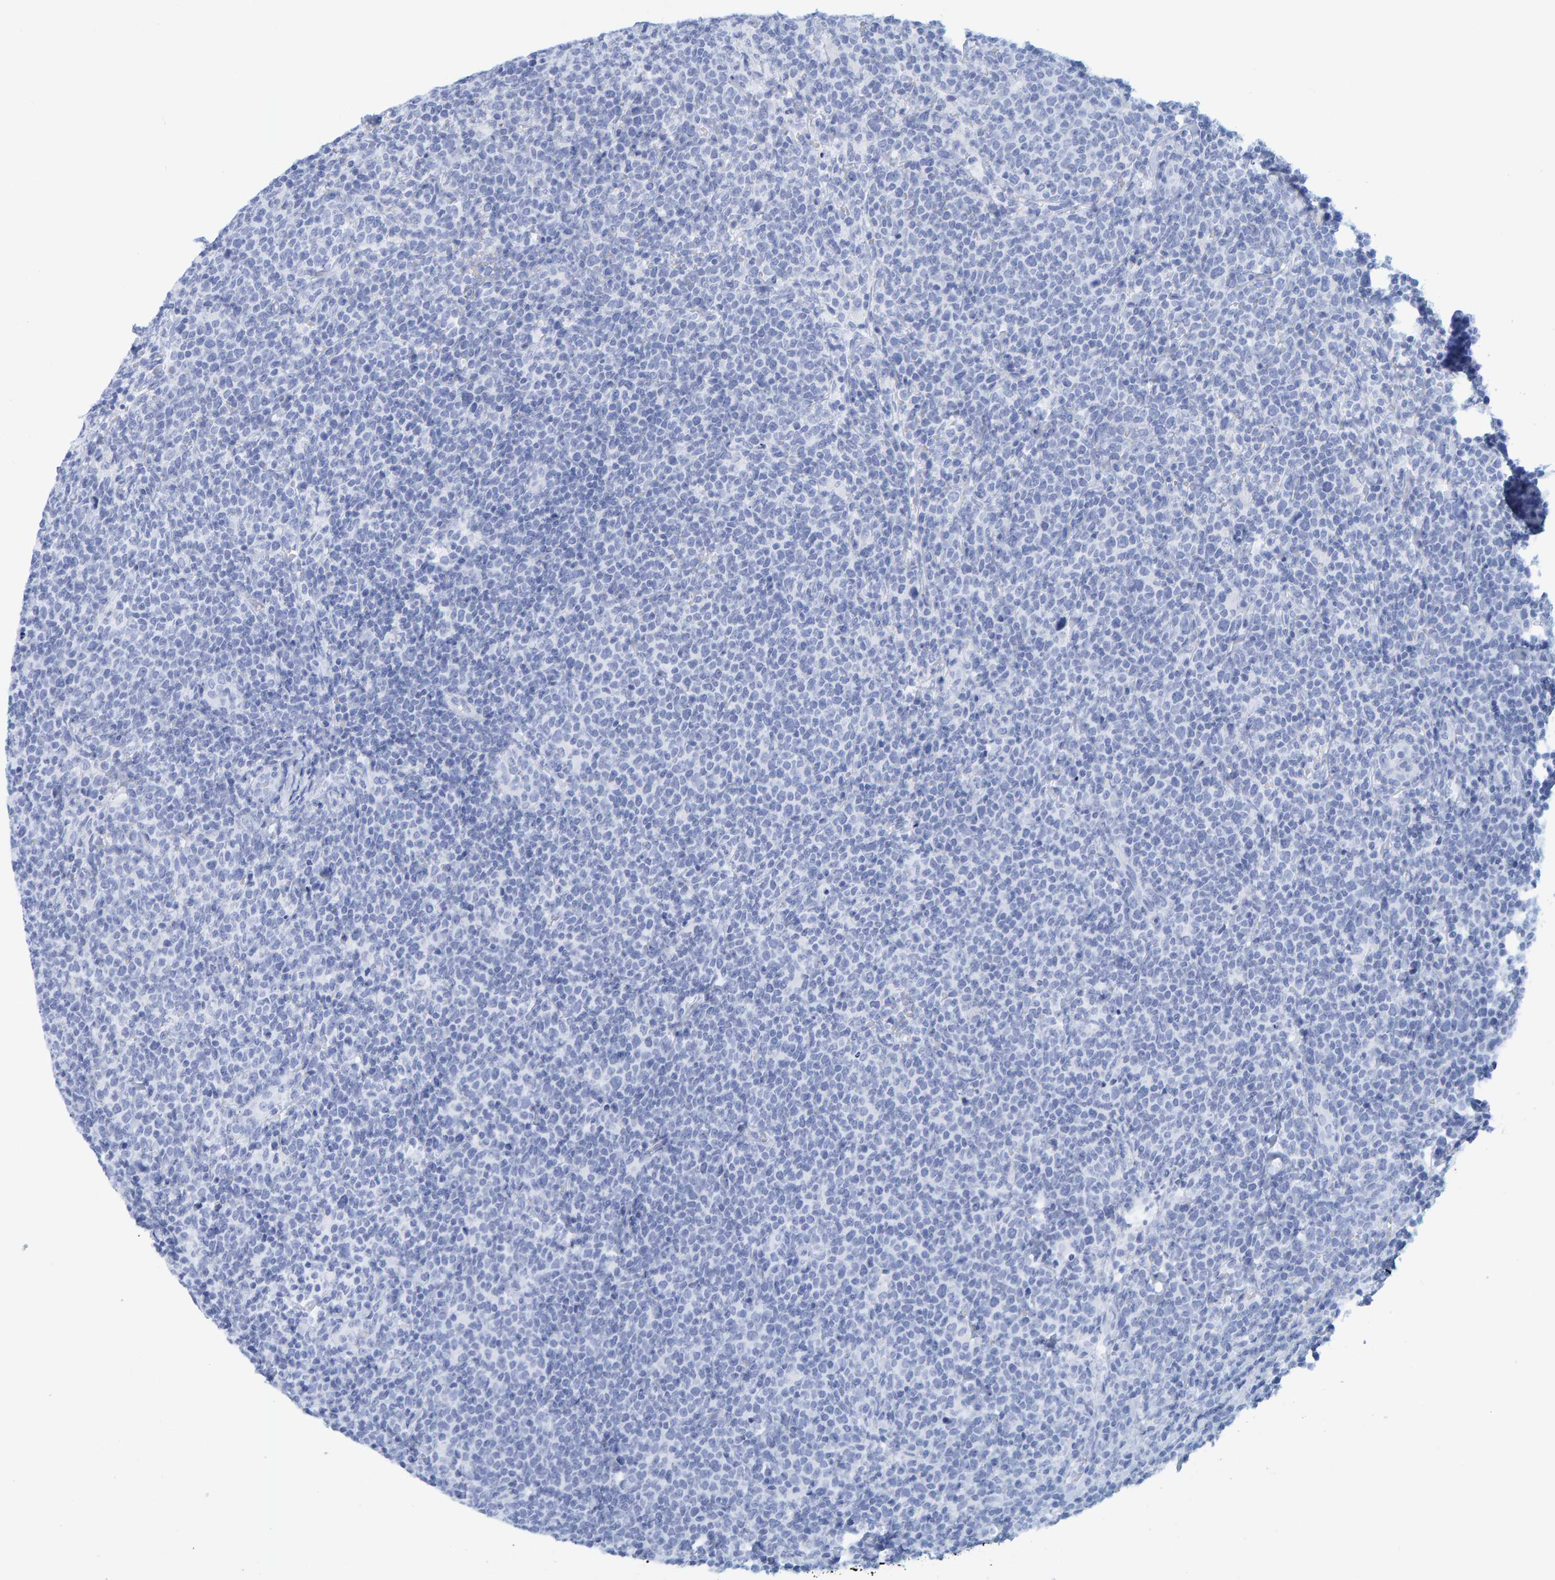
{"staining": {"intensity": "negative", "quantity": "none", "location": "none"}, "tissue": "lymphoma", "cell_type": "Tumor cells", "image_type": "cancer", "snomed": [{"axis": "morphology", "description": "Malignant lymphoma, non-Hodgkin's type, High grade"}, {"axis": "topography", "description": "Lymph node"}], "caption": "An immunohistochemistry image of lymphoma is shown. There is no staining in tumor cells of lymphoma. The staining was performed using DAB (3,3'-diaminobenzidine) to visualize the protein expression in brown, while the nuclei were stained in blue with hematoxylin (Magnification: 20x).", "gene": "SFTPC", "patient": {"sex": "male", "age": 61}}